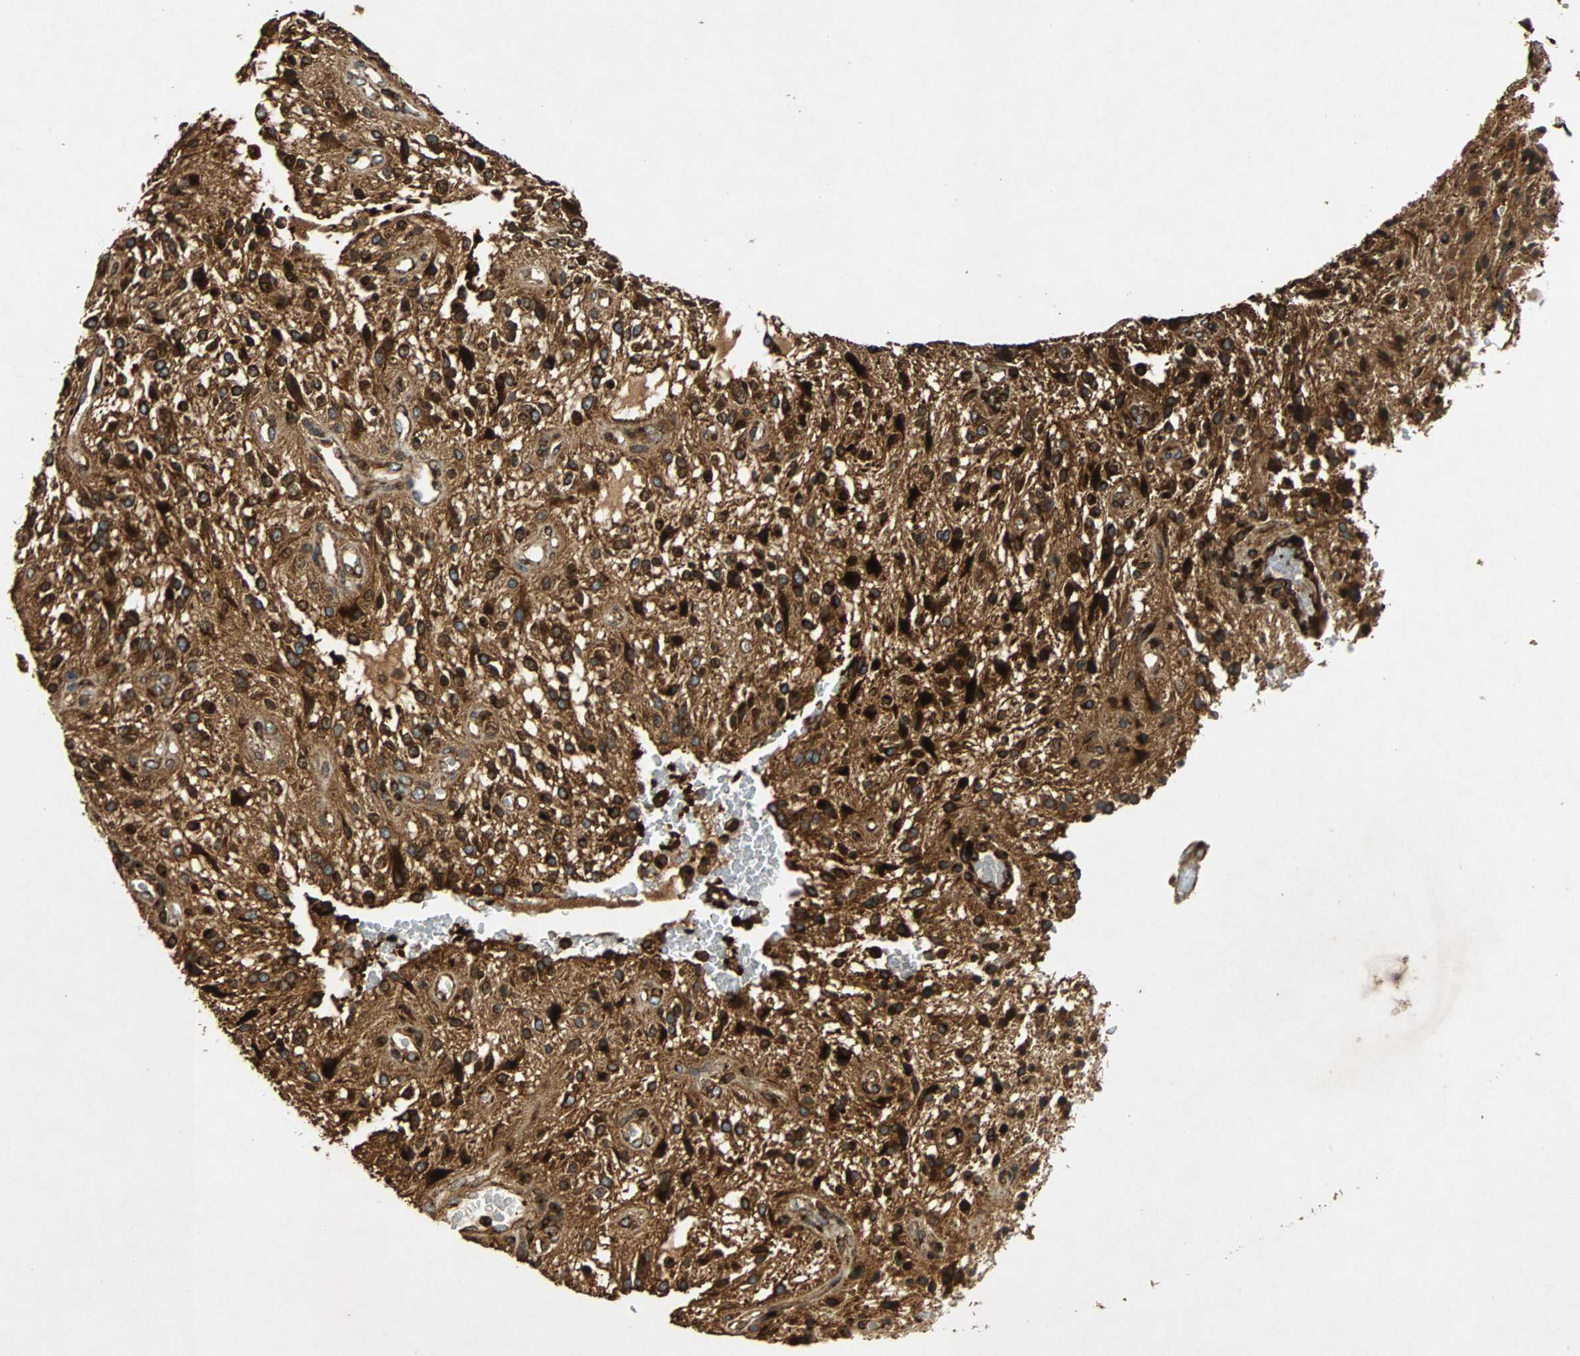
{"staining": {"intensity": "strong", "quantity": ">75%", "location": "cytoplasmic/membranous"}, "tissue": "glioma", "cell_type": "Tumor cells", "image_type": "cancer", "snomed": [{"axis": "morphology", "description": "Glioma, malignant, NOS"}, {"axis": "topography", "description": "Cerebellum"}], "caption": "Immunohistochemistry (IHC) micrograph of human glioma stained for a protein (brown), which reveals high levels of strong cytoplasmic/membranous staining in about >75% of tumor cells.", "gene": "TUBA4A", "patient": {"sex": "female", "age": 10}}